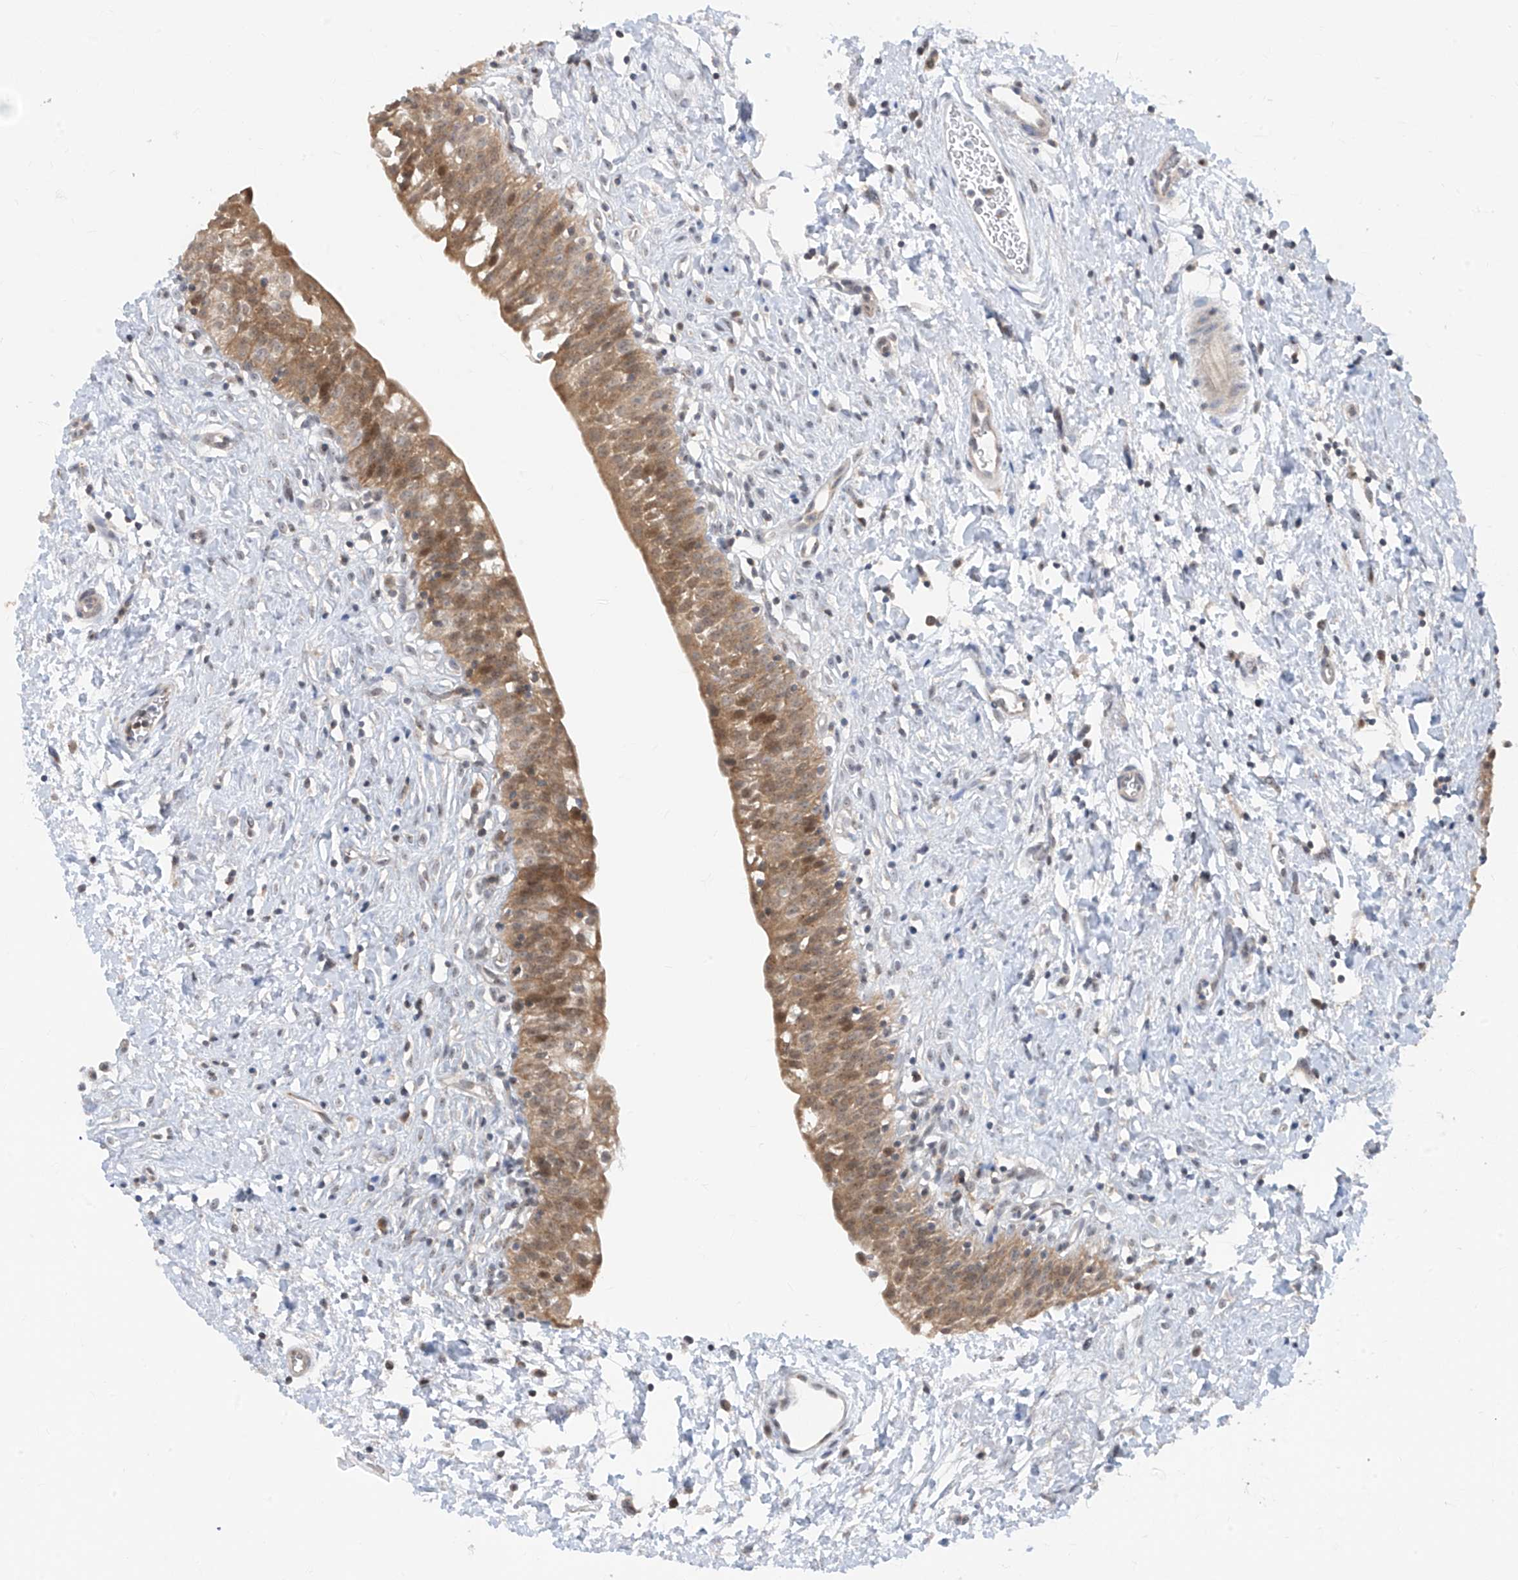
{"staining": {"intensity": "moderate", "quantity": ">75%", "location": "cytoplasmic/membranous"}, "tissue": "urinary bladder", "cell_type": "Urothelial cells", "image_type": "normal", "snomed": [{"axis": "morphology", "description": "Normal tissue, NOS"}, {"axis": "topography", "description": "Urinary bladder"}], "caption": "Protein staining of unremarkable urinary bladder exhibits moderate cytoplasmic/membranous positivity in approximately >75% of urothelial cells. Using DAB (3,3'-diaminobenzidine) (brown) and hematoxylin (blue) stains, captured at high magnification using brightfield microscopy.", "gene": "TTC38", "patient": {"sex": "male", "age": 51}}